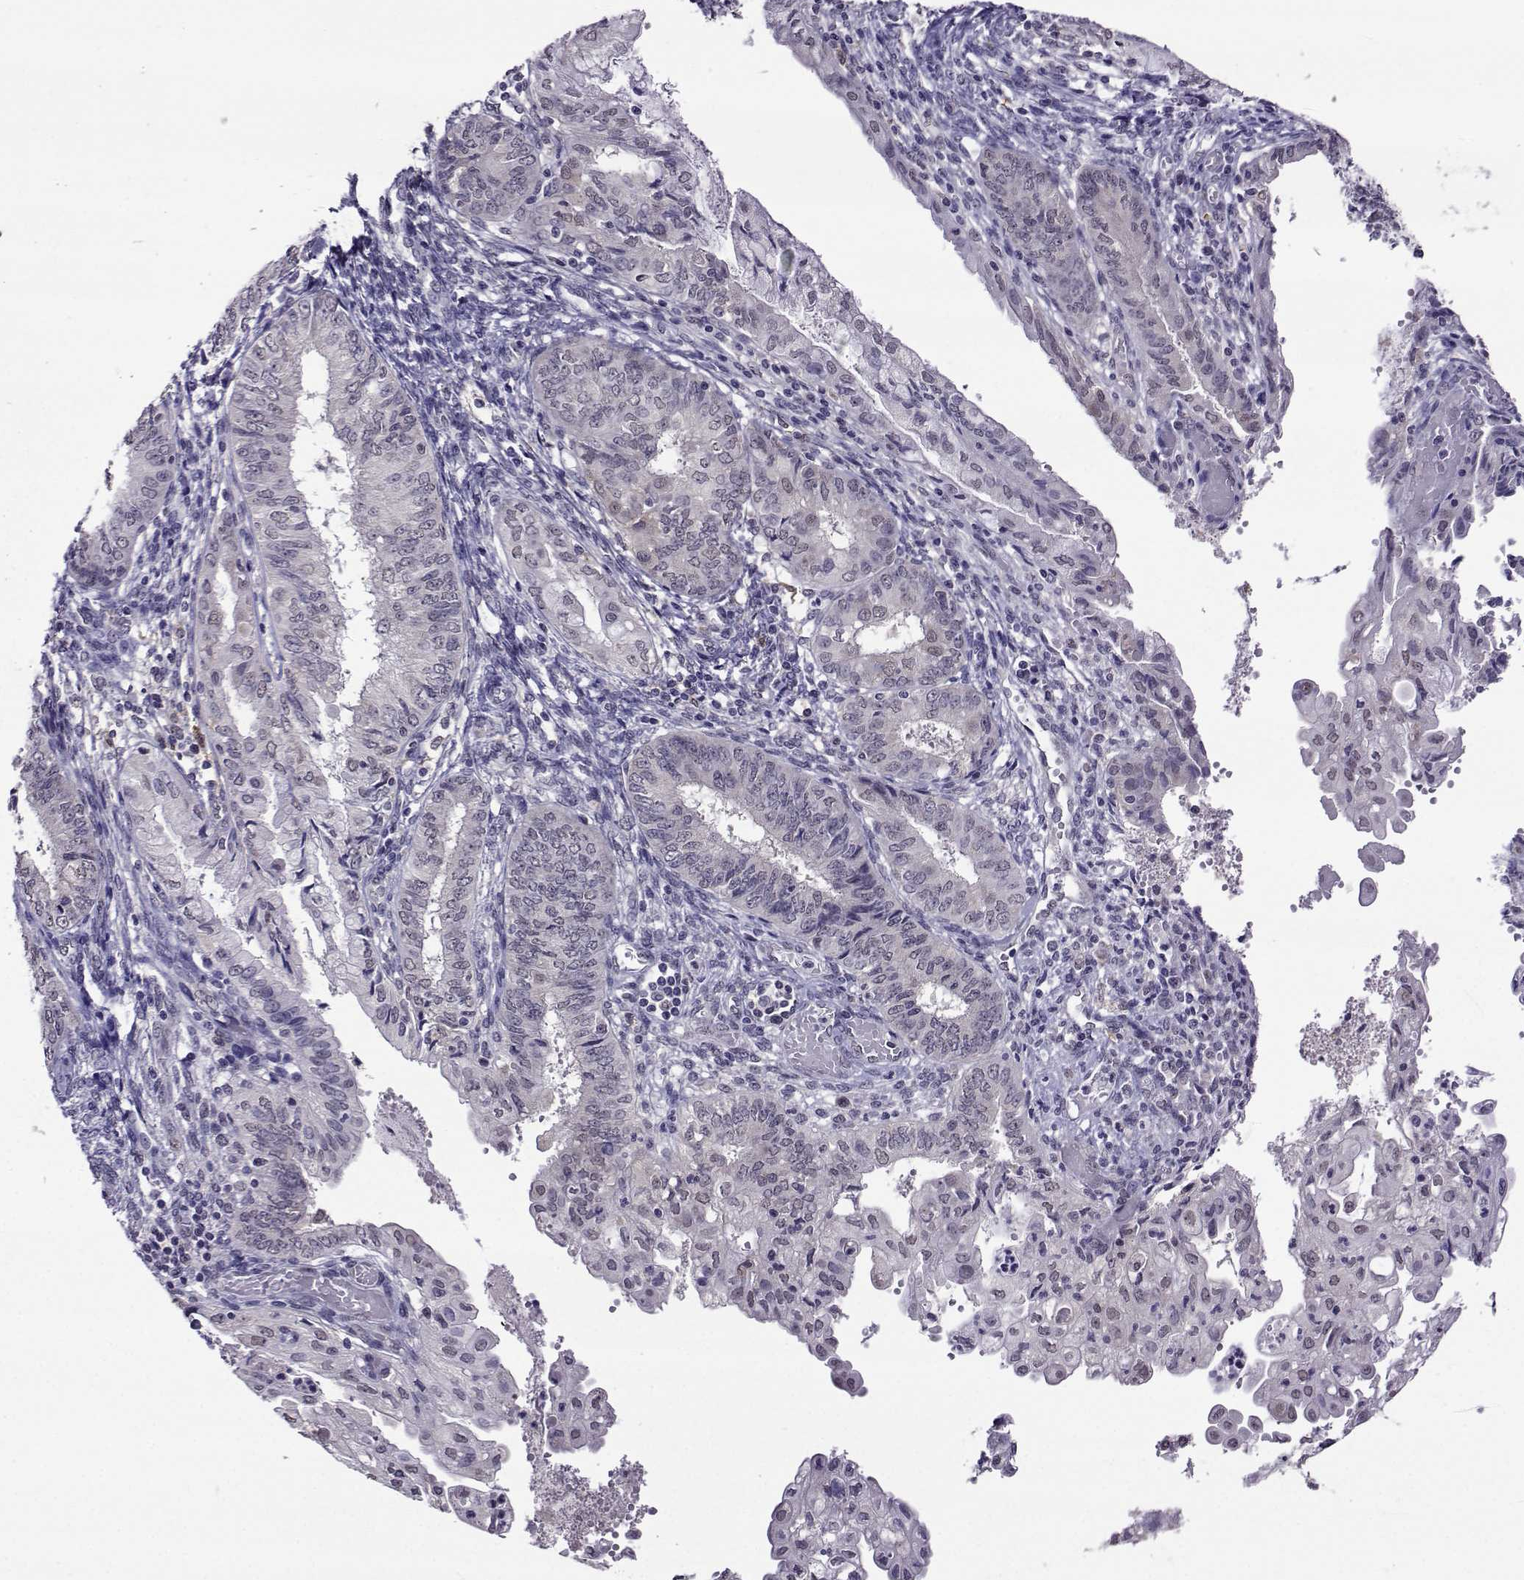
{"staining": {"intensity": "negative", "quantity": "none", "location": "none"}, "tissue": "endometrial cancer", "cell_type": "Tumor cells", "image_type": "cancer", "snomed": [{"axis": "morphology", "description": "Adenocarcinoma, NOS"}, {"axis": "topography", "description": "Endometrium"}], "caption": "A high-resolution image shows immunohistochemistry staining of endometrial adenocarcinoma, which exhibits no significant expression in tumor cells.", "gene": "DDX20", "patient": {"sex": "female", "age": 68}}